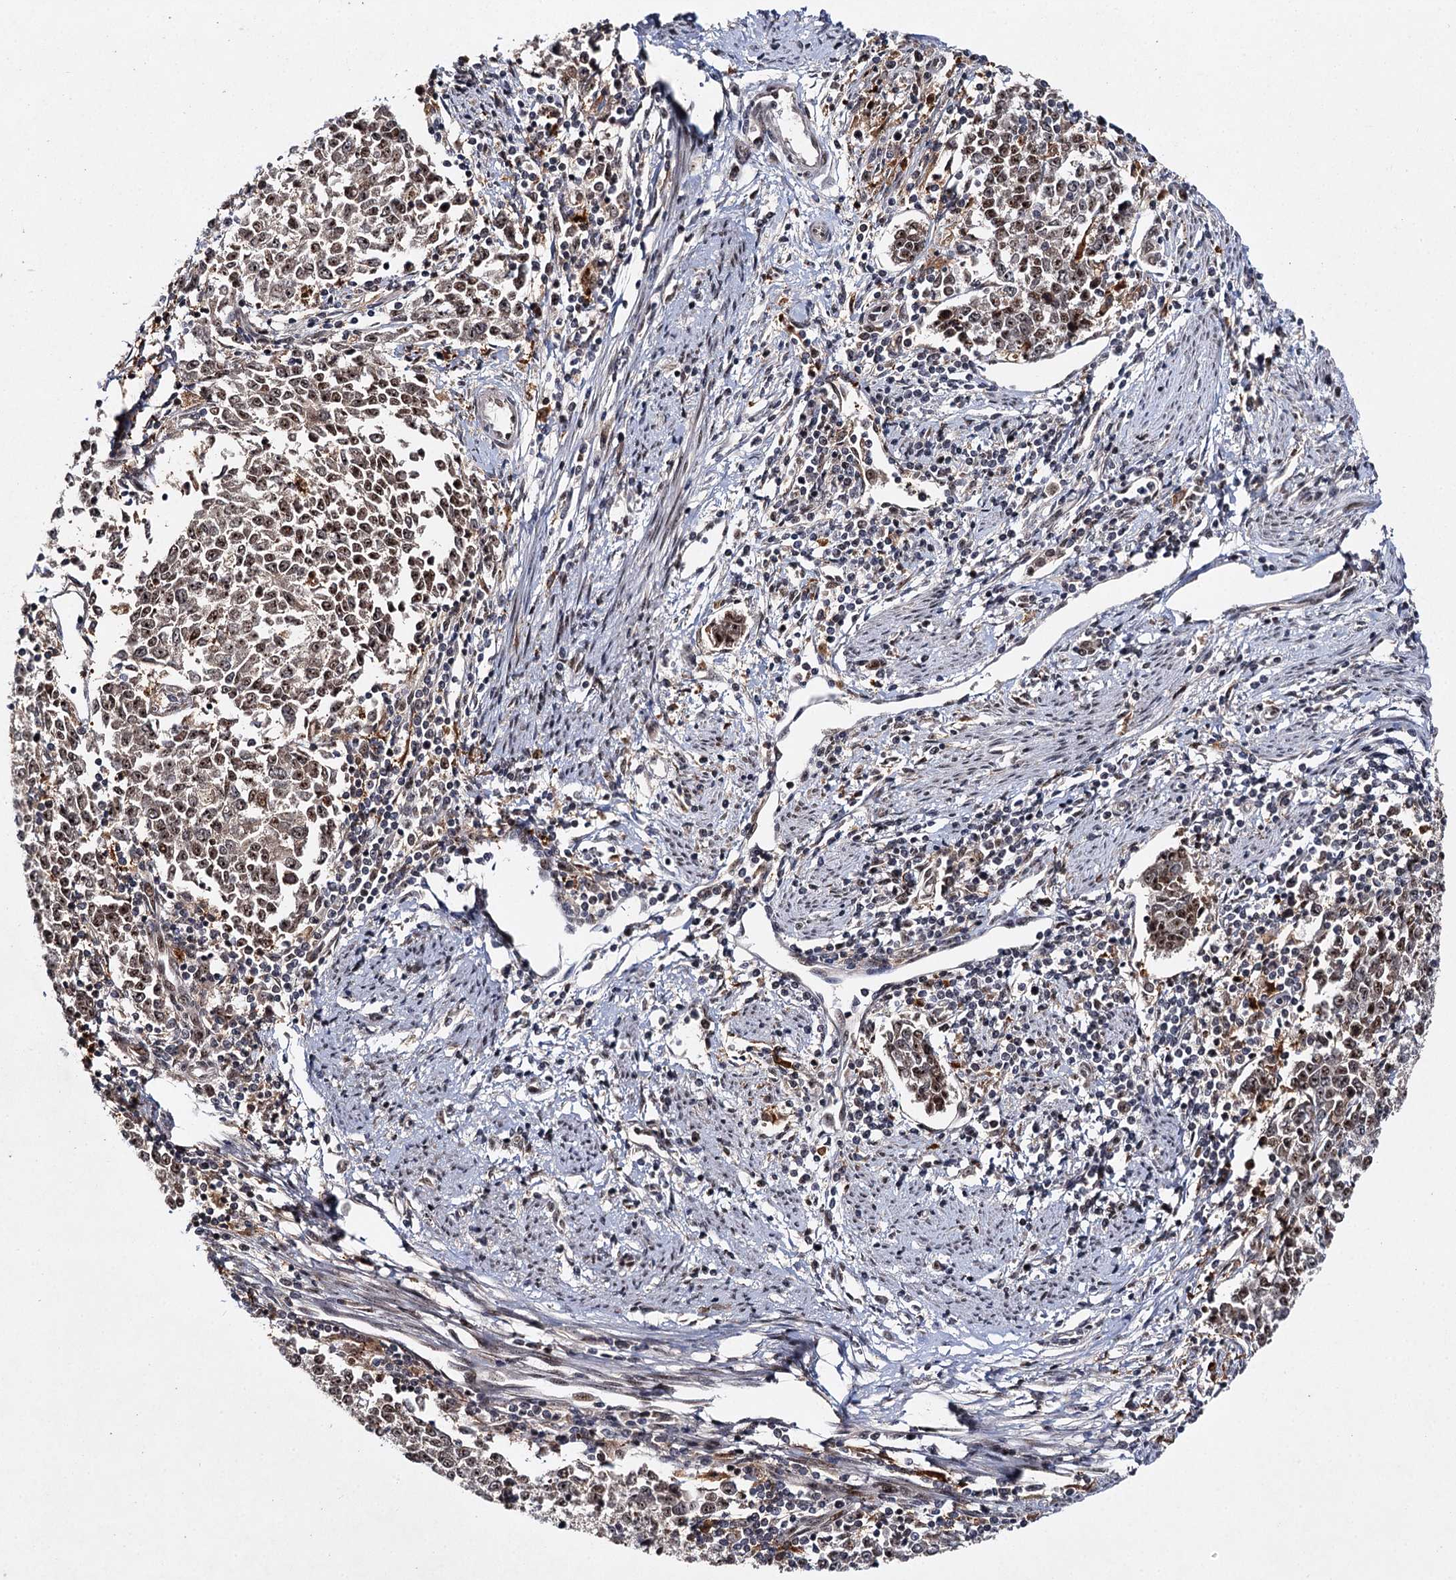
{"staining": {"intensity": "moderate", "quantity": "25%-75%", "location": "nuclear"}, "tissue": "endometrial cancer", "cell_type": "Tumor cells", "image_type": "cancer", "snomed": [{"axis": "morphology", "description": "Adenocarcinoma, NOS"}, {"axis": "topography", "description": "Endometrium"}], "caption": "Tumor cells show medium levels of moderate nuclear staining in approximately 25%-75% of cells in adenocarcinoma (endometrial).", "gene": "BUD13", "patient": {"sex": "female", "age": 50}}